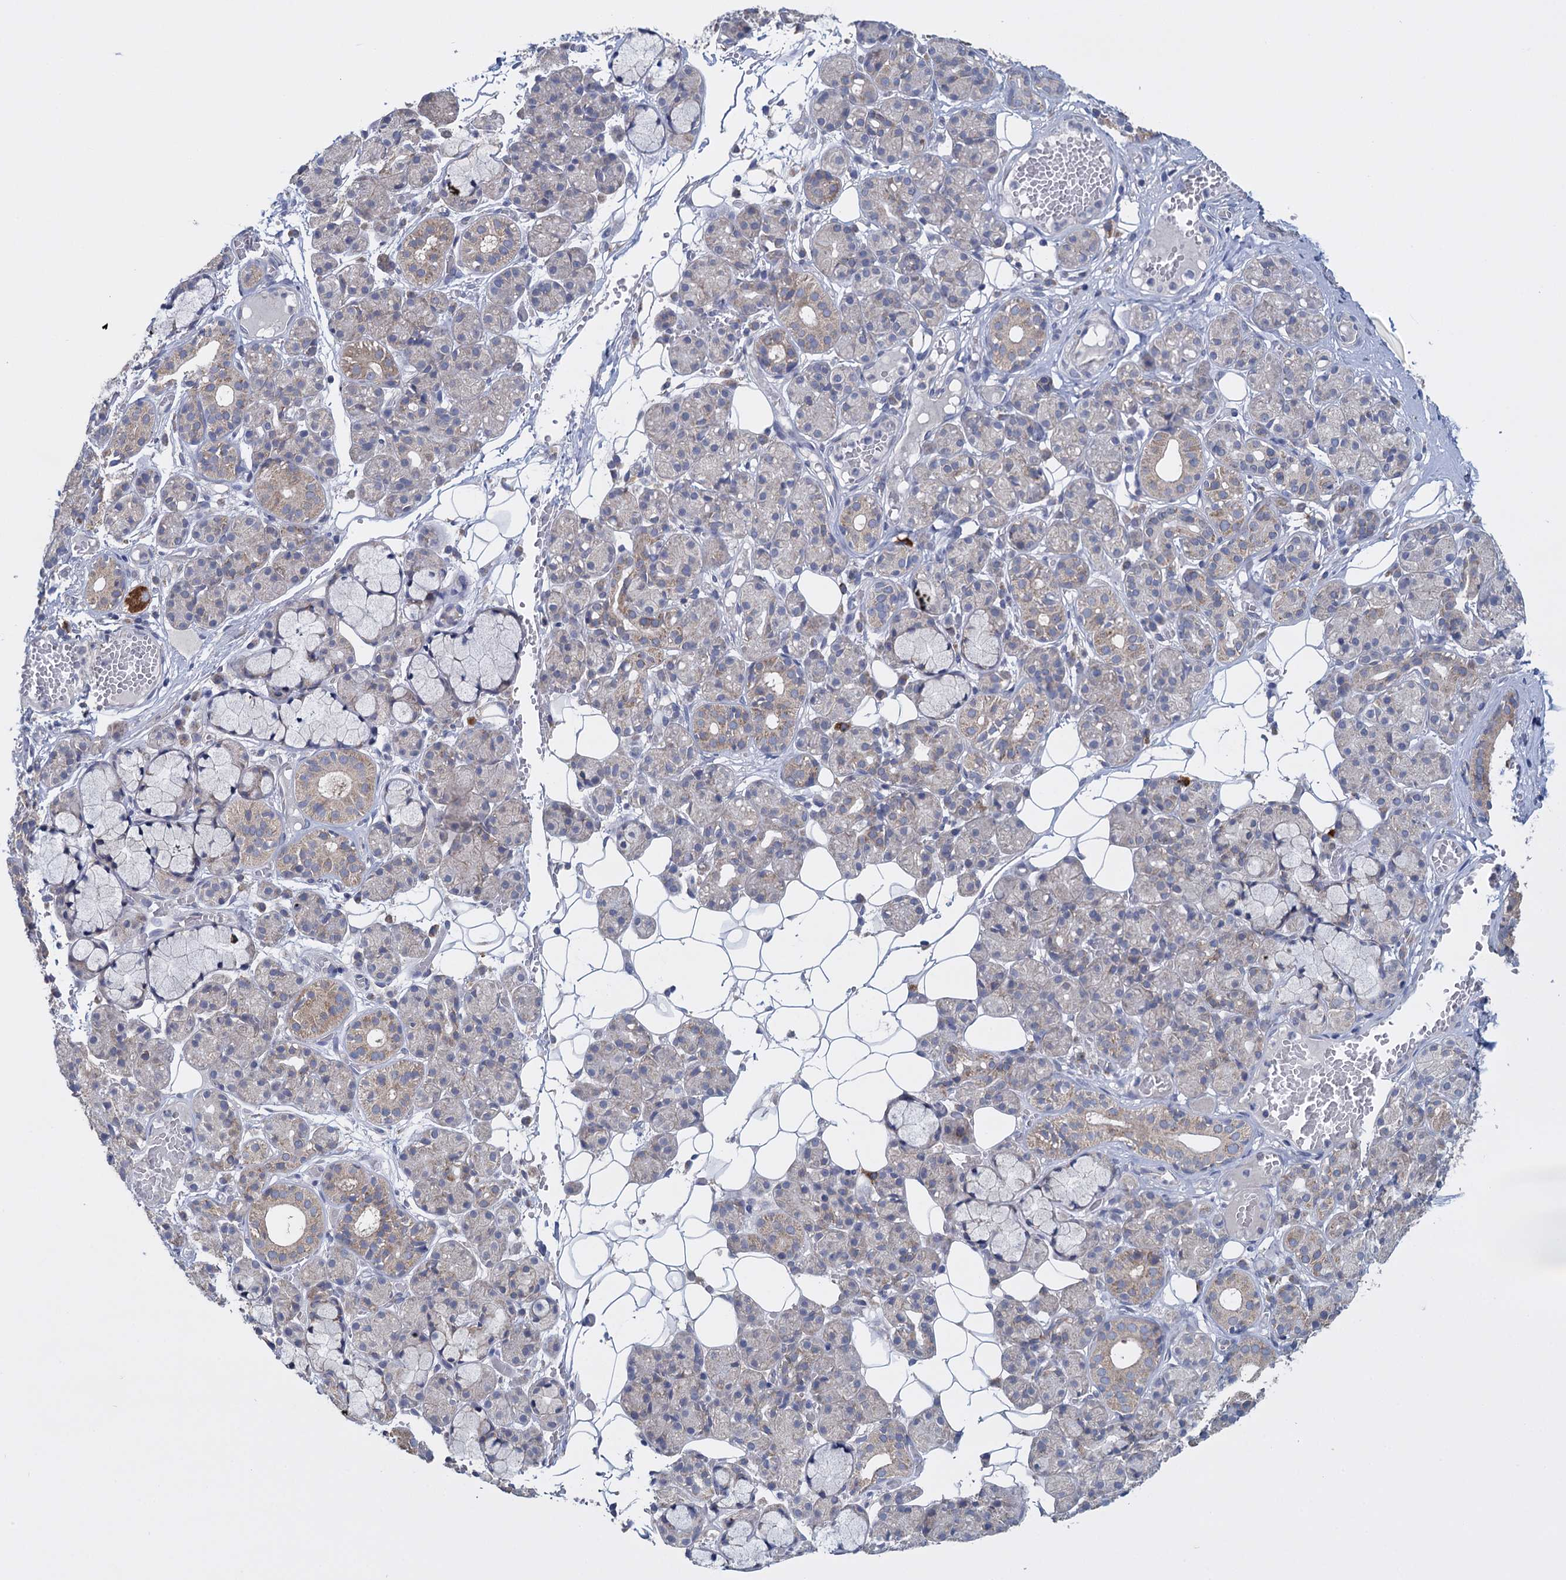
{"staining": {"intensity": "weak", "quantity": "<25%", "location": "cytoplasmic/membranous"}, "tissue": "salivary gland", "cell_type": "Glandular cells", "image_type": "normal", "snomed": [{"axis": "morphology", "description": "Normal tissue, NOS"}, {"axis": "topography", "description": "Salivary gland"}], "caption": "The image reveals no staining of glandular cells in normal salivary gland. (IHC, brightfield microscopy, high magnification).", "gene": "GSTM2", "patient": {"sex": "male", "age": 63}}